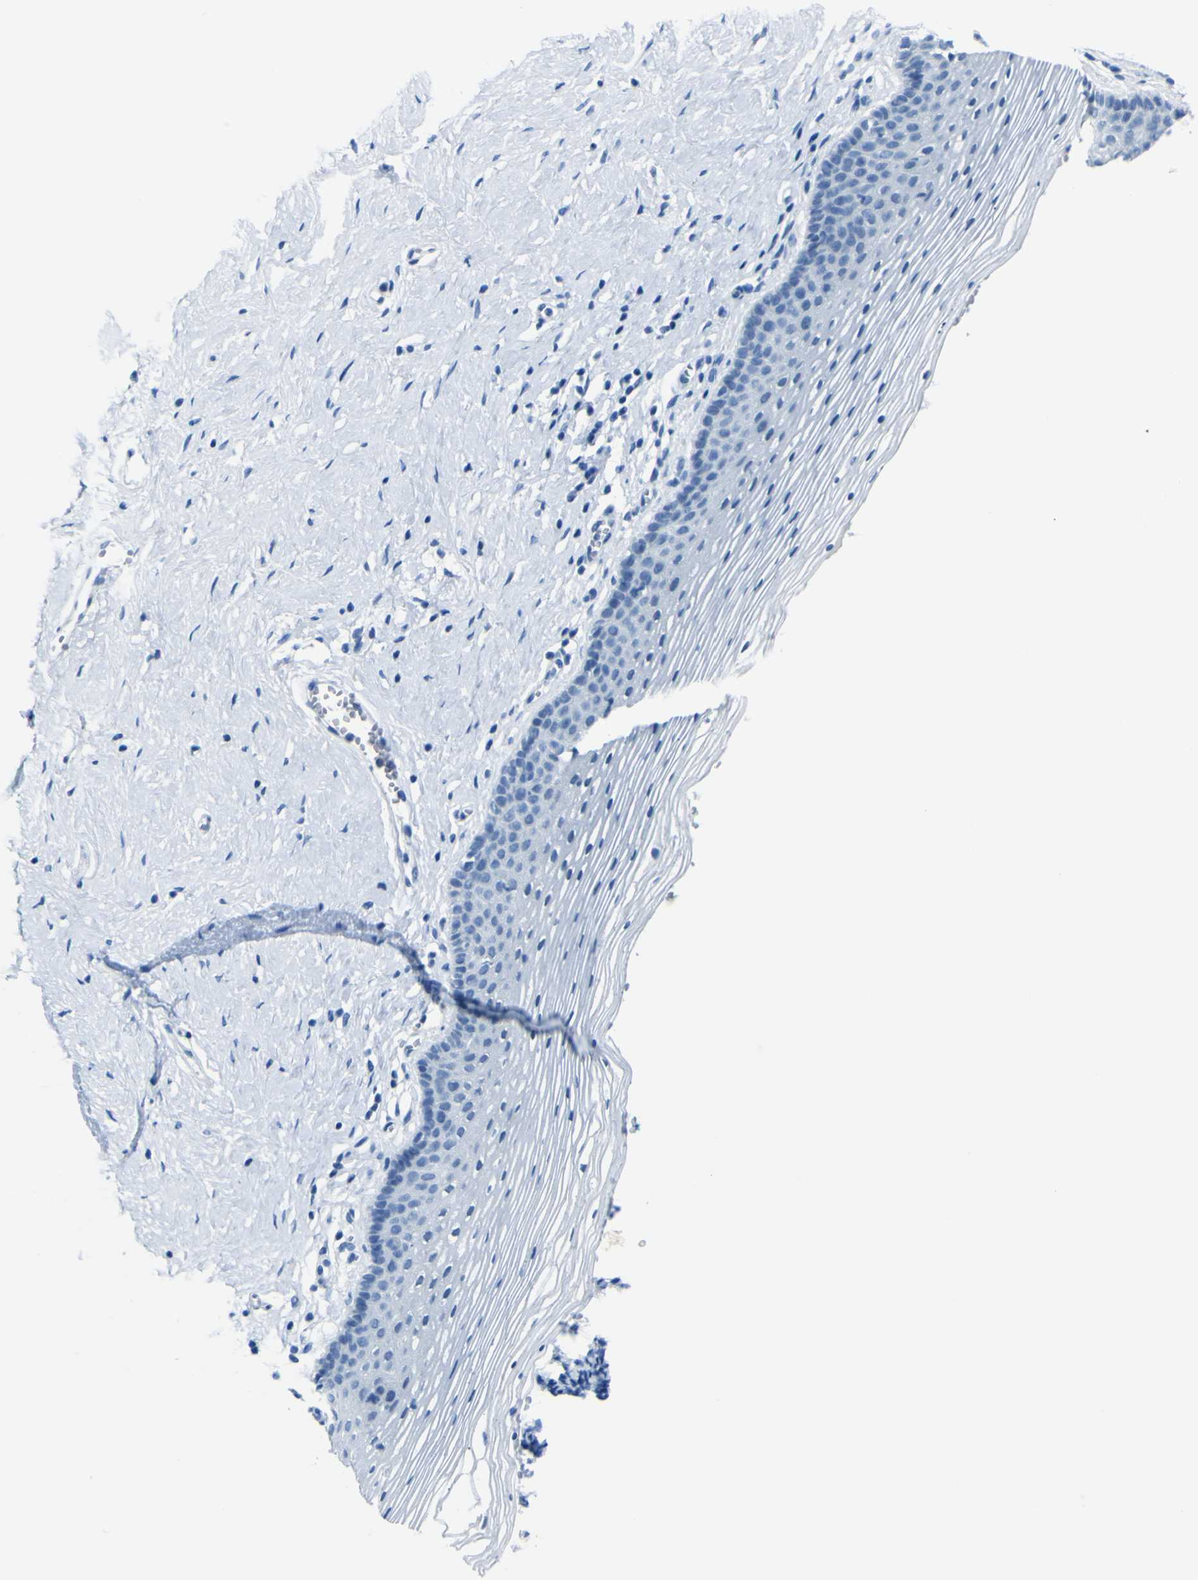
{"staining": {"intensity": "negative", "quantity": "none", "location": "none"}, "tissue": "vagina", "cell_type": "Squamous epithelial cells", "image_type": "normal", "snomed": [{"axis": "morphology", "description": "Normal tissue, NOS"}, {"axis": "topography", "description": "Vagina"}], "caption": "This is an IHC micrograph of normal human vagina. There is no positivity in squamous epithelial cells.", "gene": "PHKG1", "patient": {"sex": "female", "age": 32}}